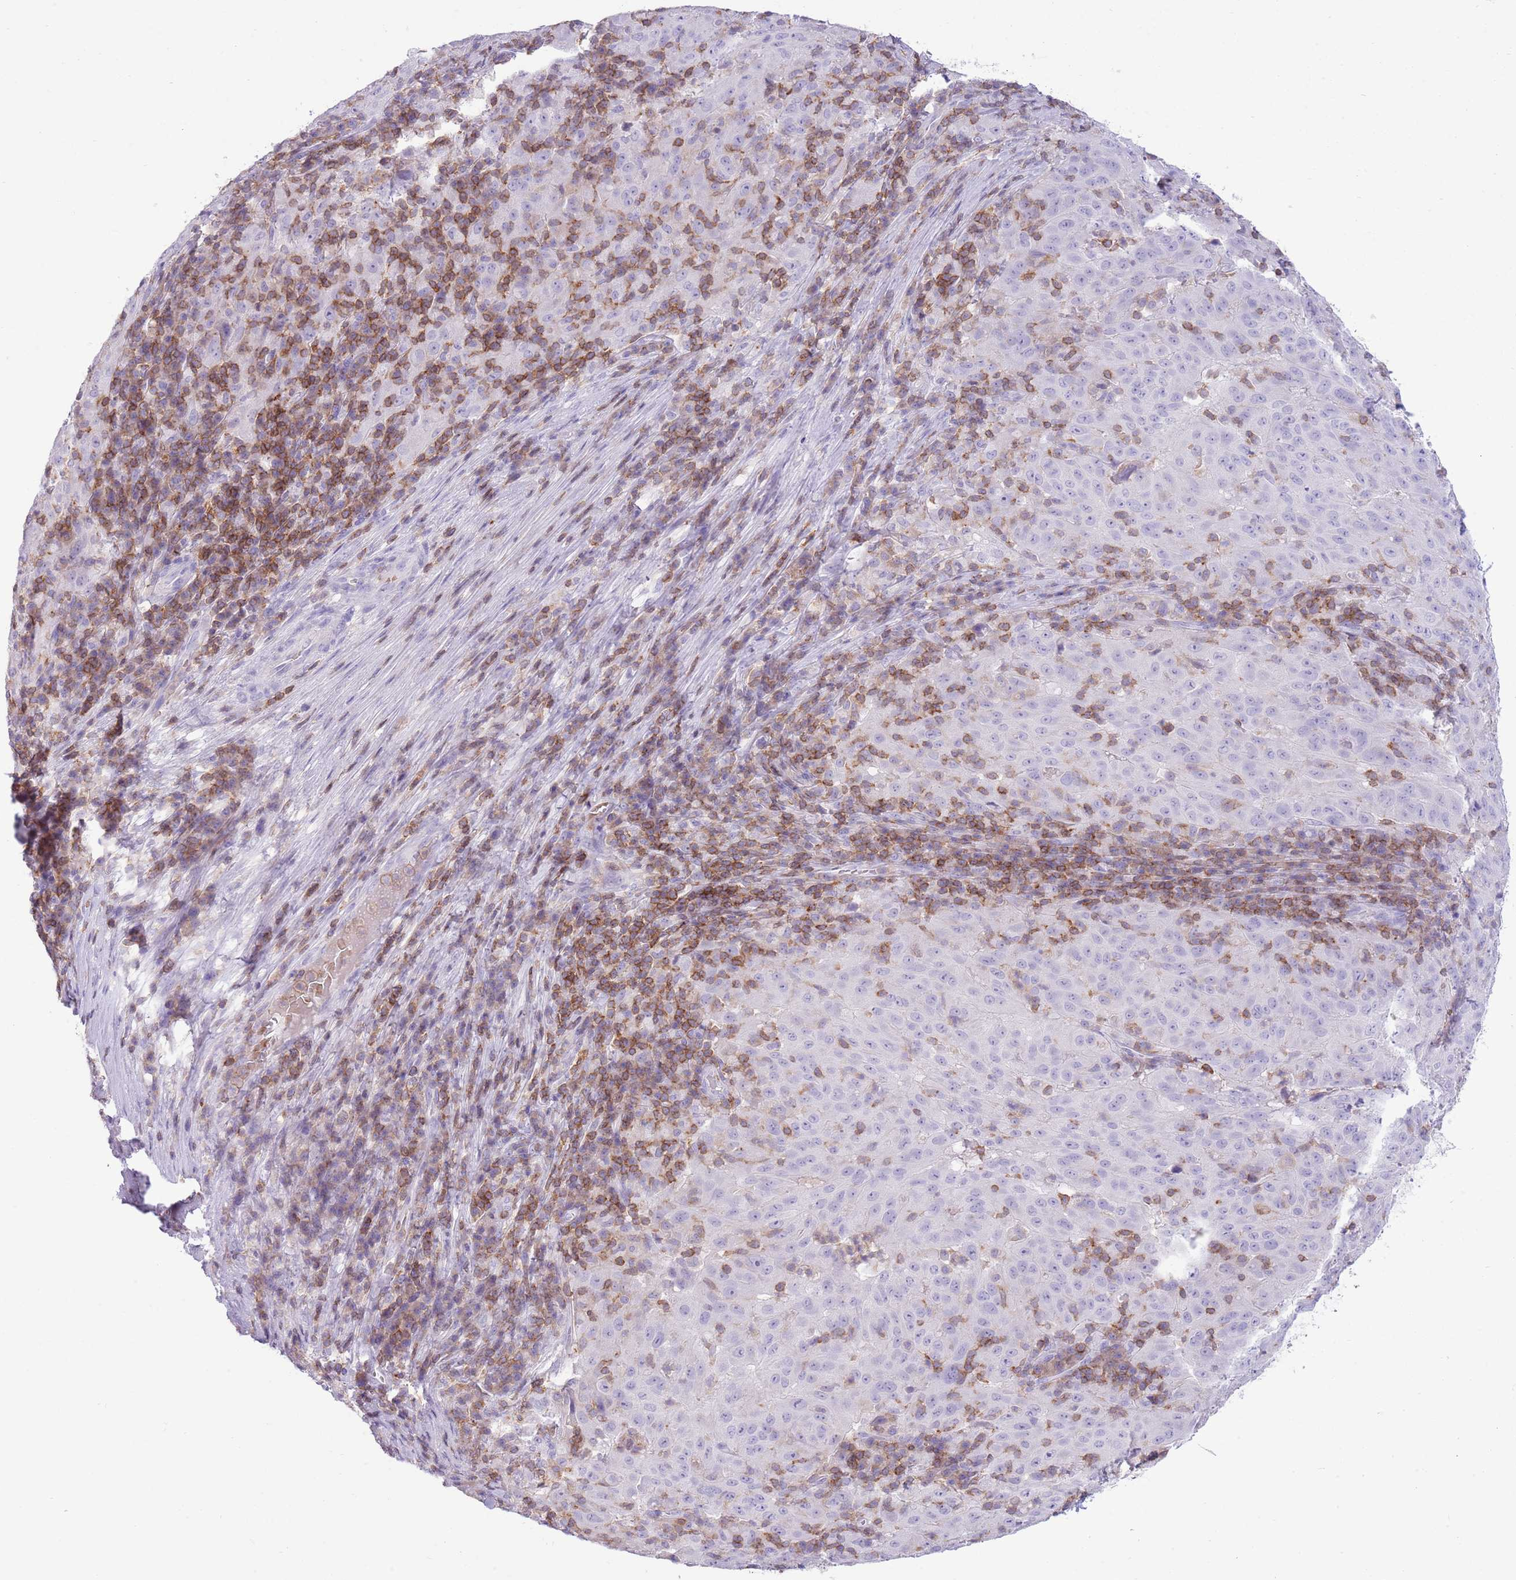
{"staining": {"intensity": "negative", "quantity": "none", "location": "none"}, "tissue": "pancreatic cancer", "cell_type": "Tumor cells", "image_type": "cancer", "snomed": [{"axis": "morphology", "description": "Adenocarcinoma, NOS"}, {"axis": "topography", "description": "Pancreas"}], "caption": "Immunohistochemical staining of pancreatic cancer (adenocarcinoma) displays no significant positivity in tumor cells. The staining is performed using DAB brown chromogen with nuclei counter-stained in using hematoxylin.", "gene": "OR4Q3", "patient": {"sex": "male", "age": 63}}